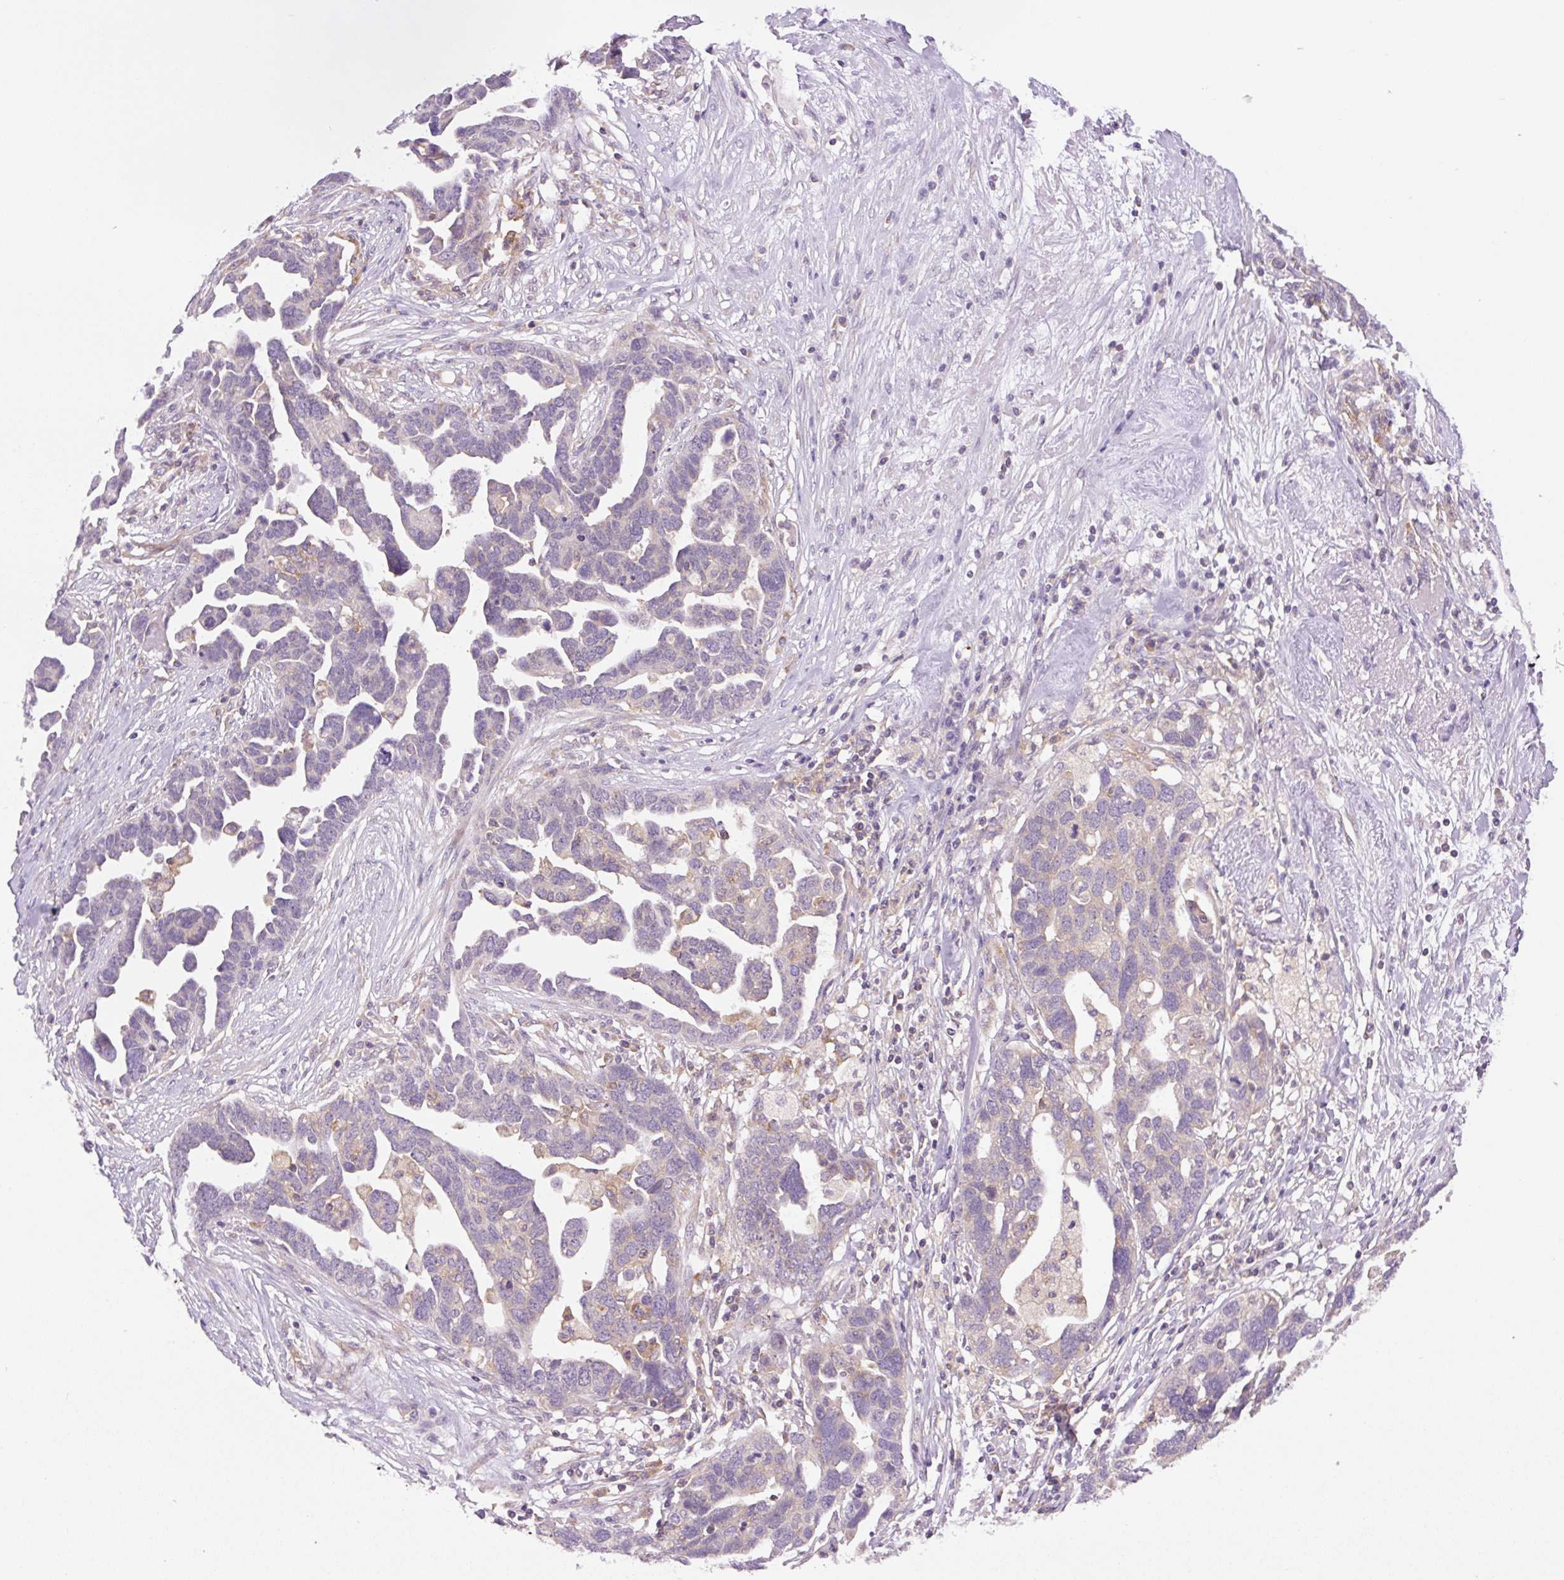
{"staining": {"intensity": "weak", "quantity": "<25%", "location": "cytoplasmic/membranous"}, "tissue": "ovarian cancer", "cell_type": "Tumor cells", "image_type": "cancer", "snomed": [{"axis": "morphology", "description": "Cystadenocarcinoma, serous, NOS"}, {"axis": "topography", "description": "Ovary"}], "caption": "Ovarian cancer was stained to show a protein in brown. There is no significant staining in tumor cells. (Stains: DAB (3,3'-diaminobenzidine) immunohistochemistry with hematoxylin counter stain, Microscopy: brightfield microscopy at high magnification).", "gene": "MINK1", "patient": {"sex": "female", "age": 54}}